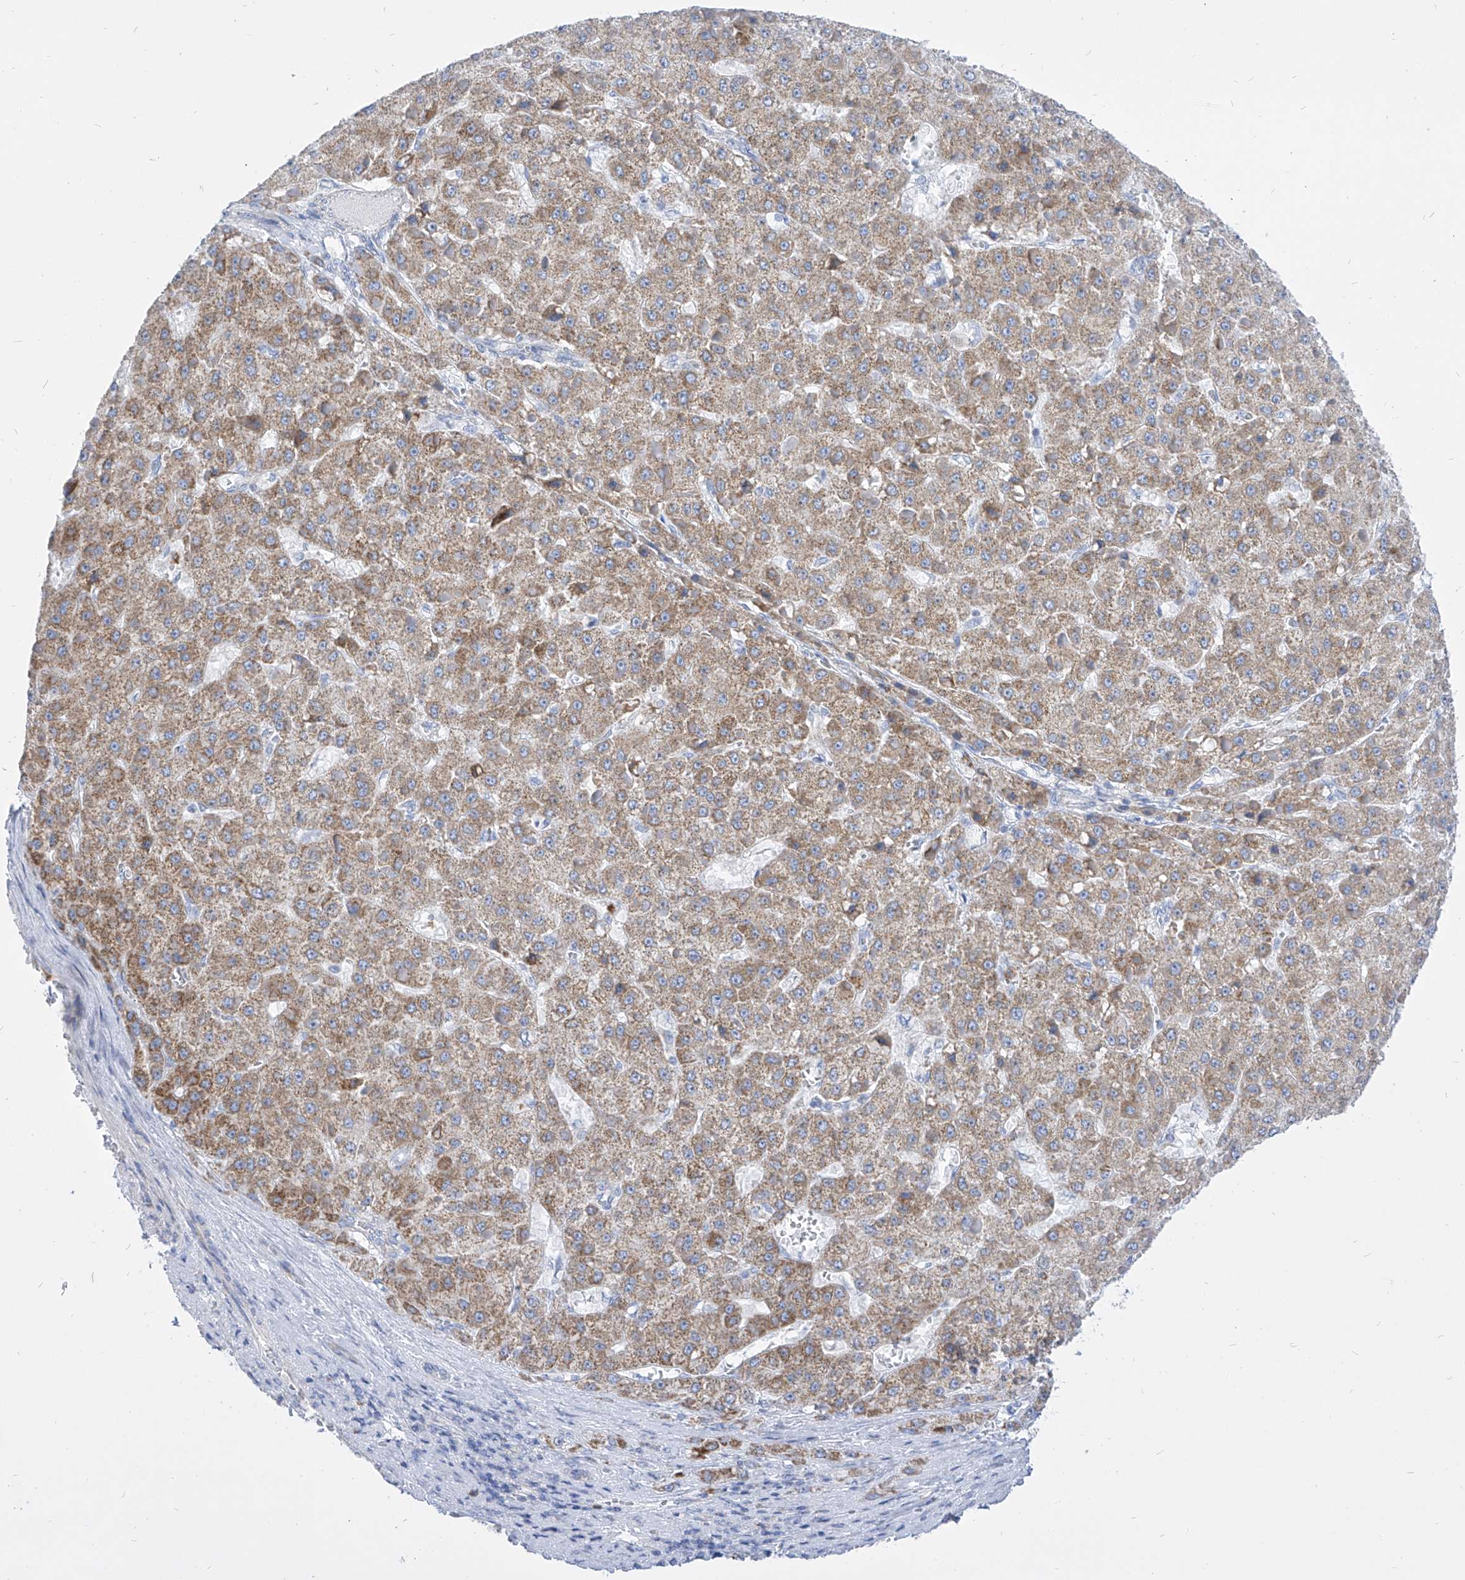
{"staining": {"intensity": "moderate", "quantity": ">75%", "location": "cytoplasmic/membranous"}, "tissue": "liver cancer", "cell_type": "Tumor cells", "image_type": "cancer", "snomed": [{"axis": "morphology", "description": "Carcinoma, Hepatocellular, NOS"}, {"axis": "topography", "description": "Liver"}], "caption": "A medium amount of moderate cytoplasmic/membranous positivity is seen in about >75% of tumor cells in hepatocellular carcinoma (liver) tissue.", "gene": "COQ3", "patient": {"sex": "female", "age": 73}}